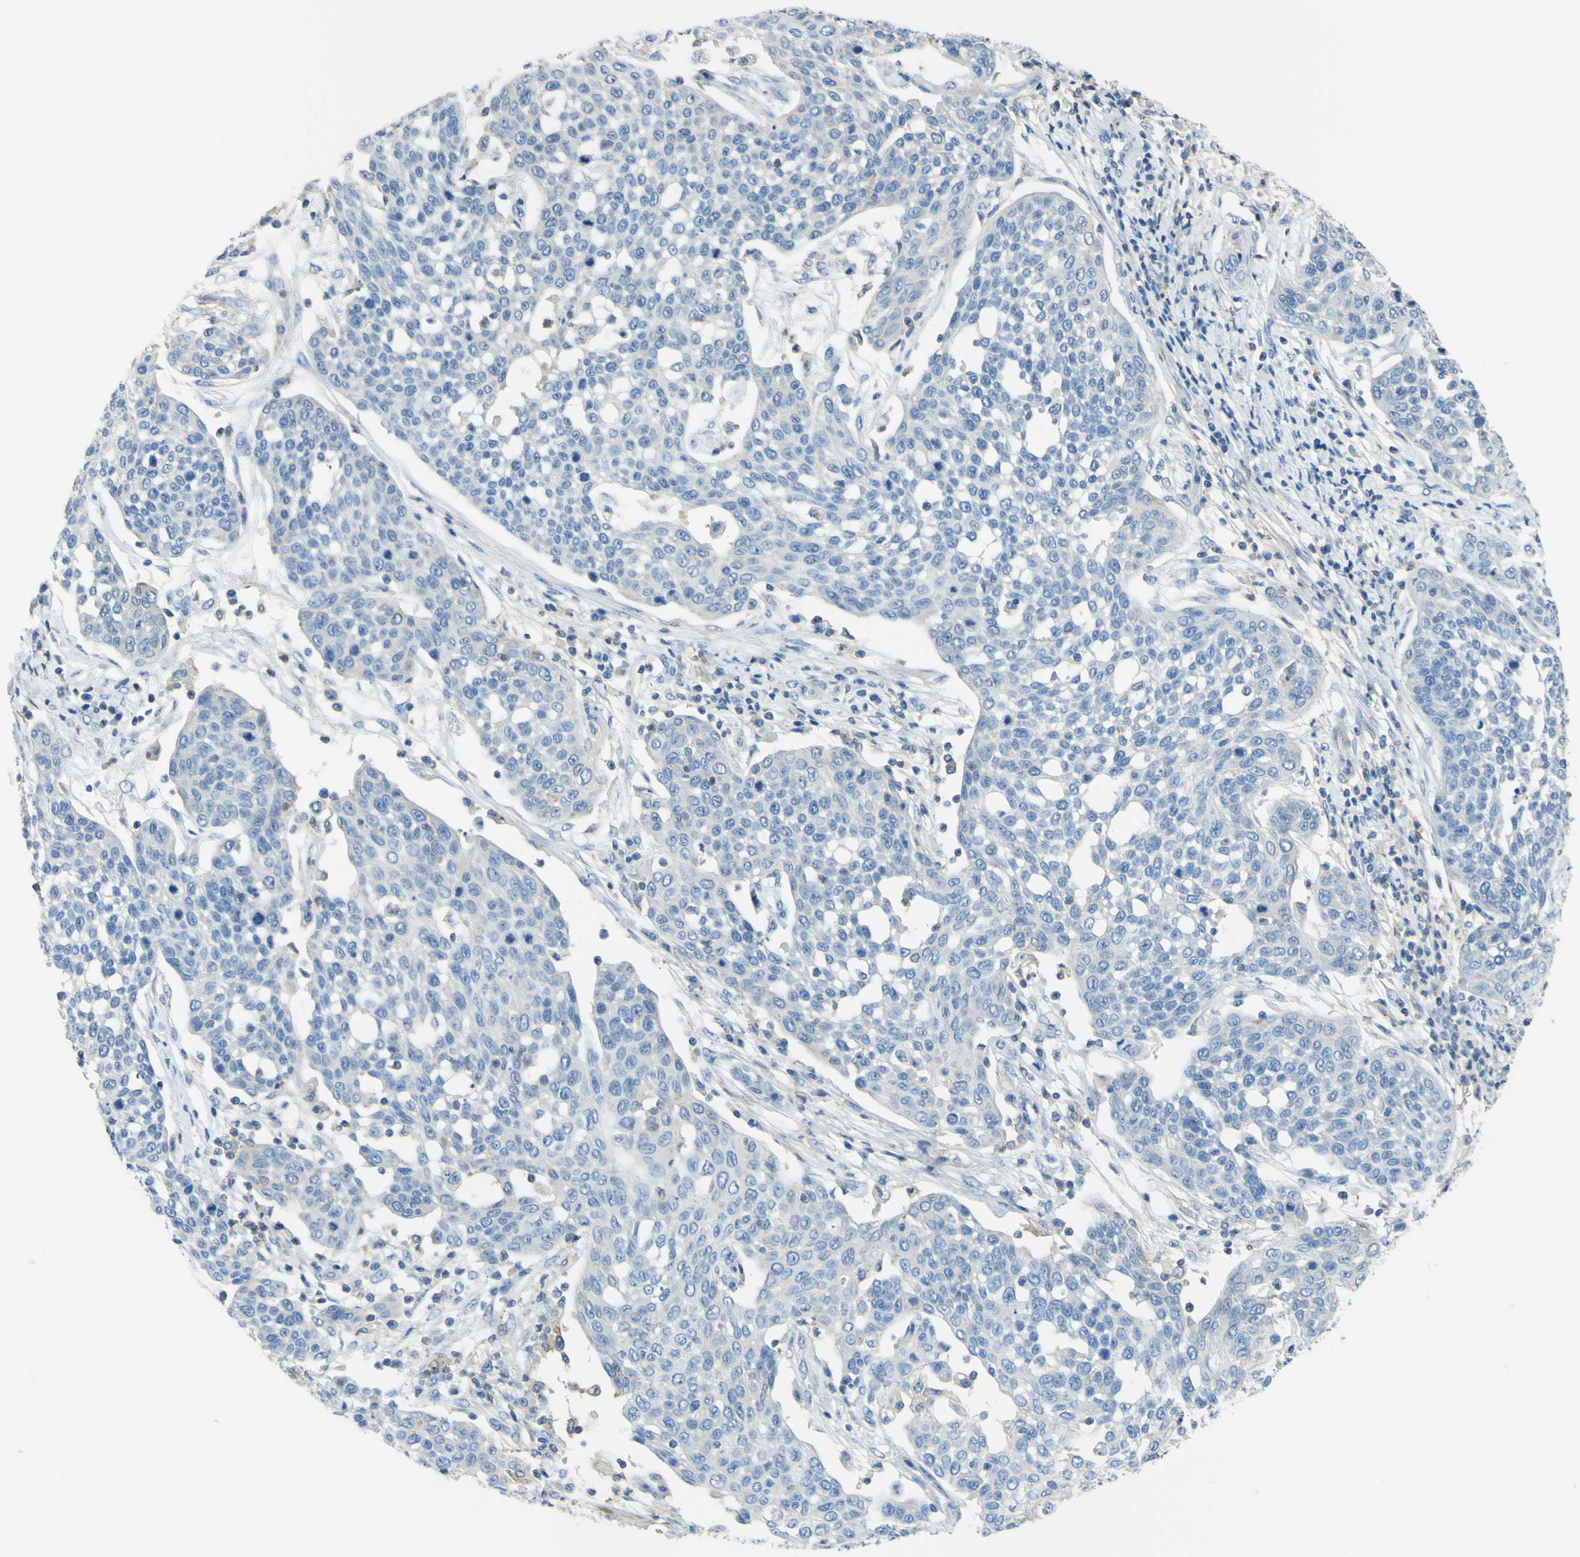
{"staining": {"intensity": "negative", "quantity": "none", "location": "none"}, "tissue": "cervical cancer", "cell_type": "Tumor cells", "image_type": "cancer", "snomed": [{"axis": "morphology", "description": "Squamous cell carcinoma, NOS"}, {"axis": "topography", "description": "Cervix"}], "caption": "Immunohistochemistry (IHC) micrograph of neoplastic tissue: human cervical cancer stained with DAB (3,3'-diaminobenzidine) shows no significant protein expression in tumor cells.", "gene": "OGN", "patient": {"sex": "female", "age": 34}}